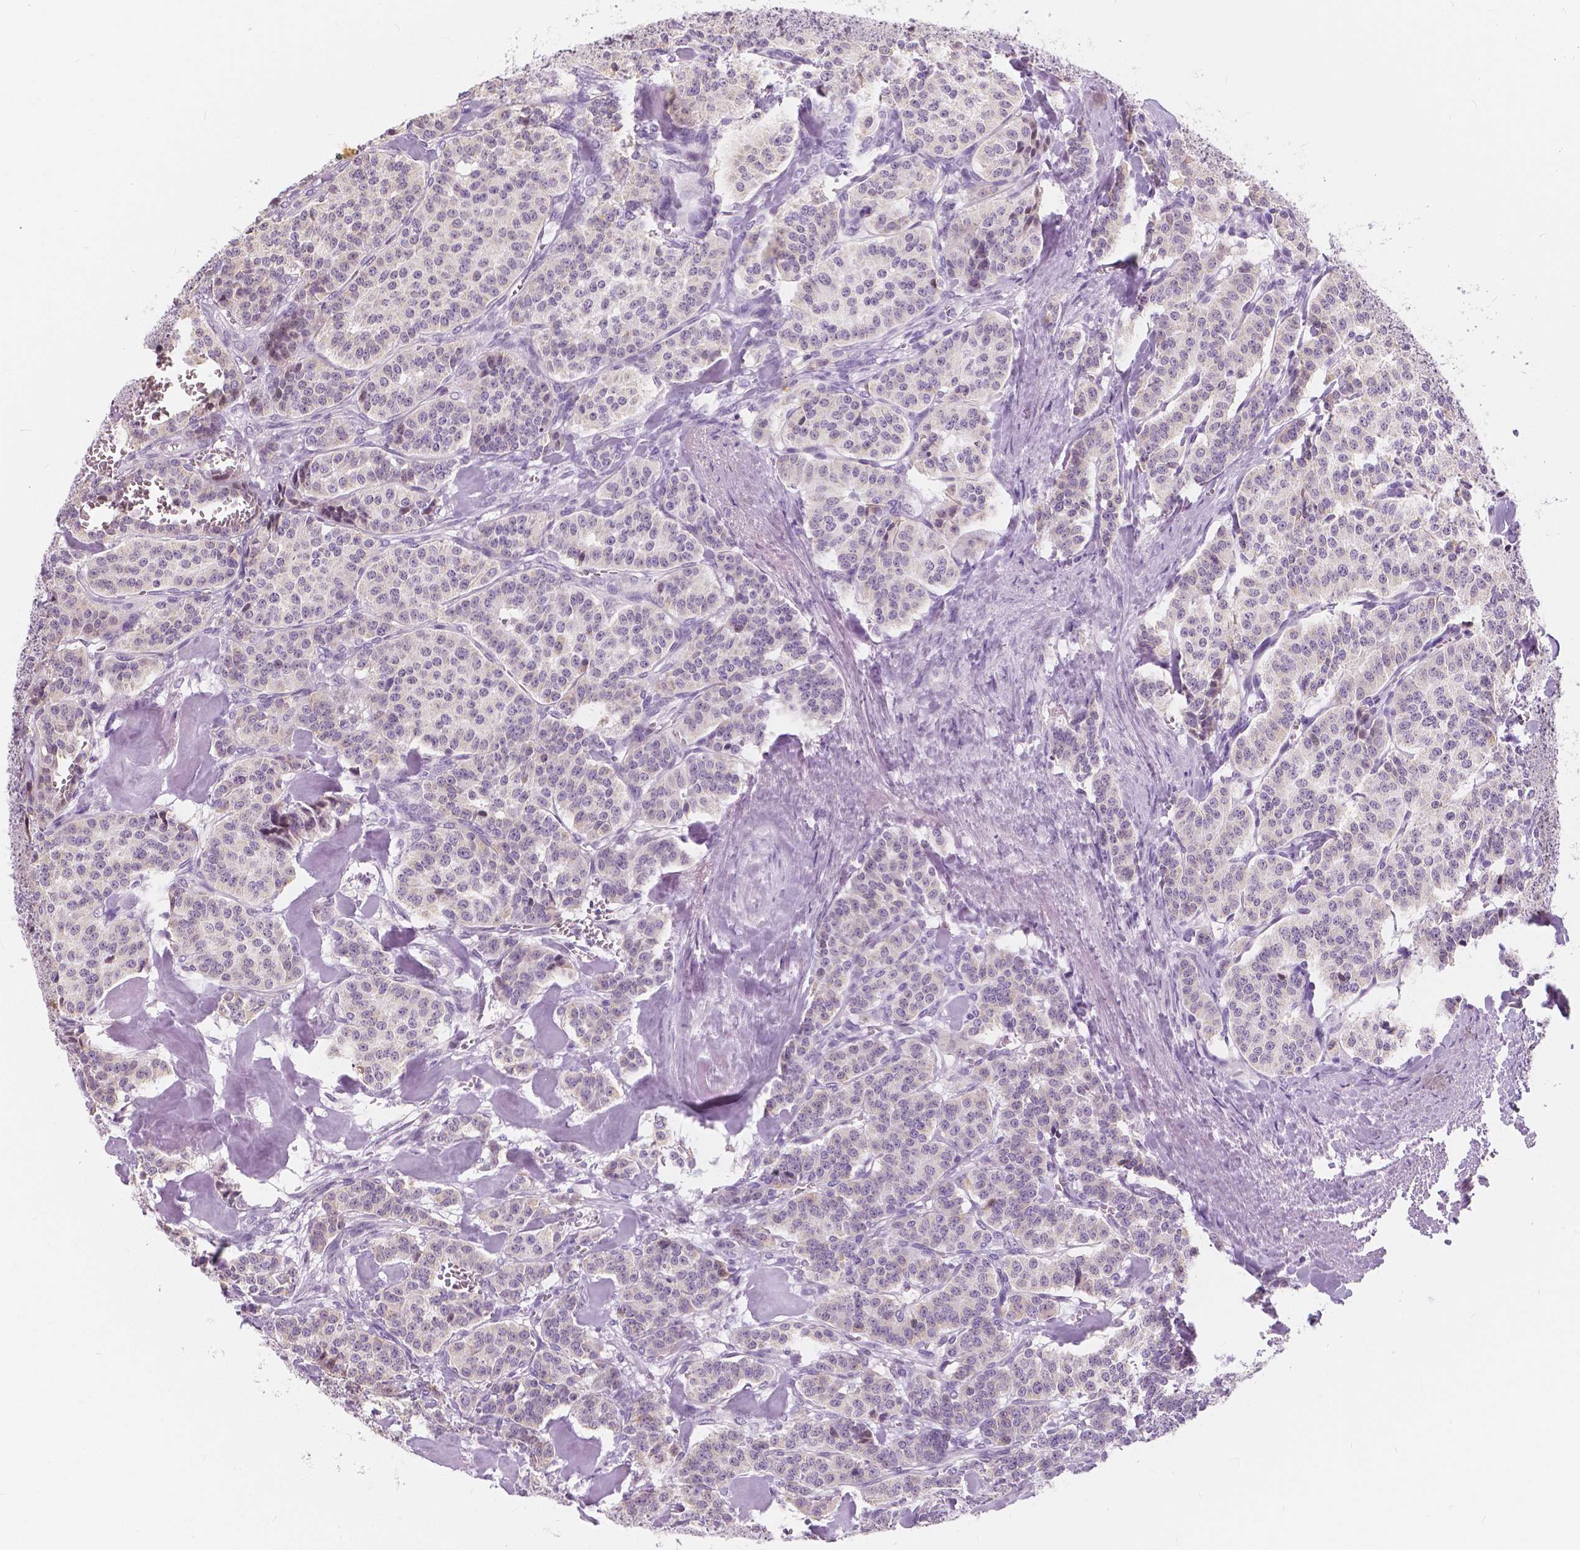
{"staining": {"intensity": "negative", "quantity": "none", "location": "none"}, "tissue": "carcinoid", "cell_type": "Tumor cells", "image_type": "cancer", "snomed": [{"axis": "morphology", "description": "Normal tissue, NOS"}, {"axis": "morphology", "description": "Carcinoid, malignant, NOS"}, {"axis": "topography", "description": "Lung"}], "caption": "The IHC image has no significant staining in tumor cells of malignant carcinoid tissue. Brightfield microscopy of immunohistochemistry (IHC) stained with DAB (brown) and hematoxylin (blue), captured at high magnification.", "gene": "NOLC1", "patient": {"sex": "female", "age": 46}}